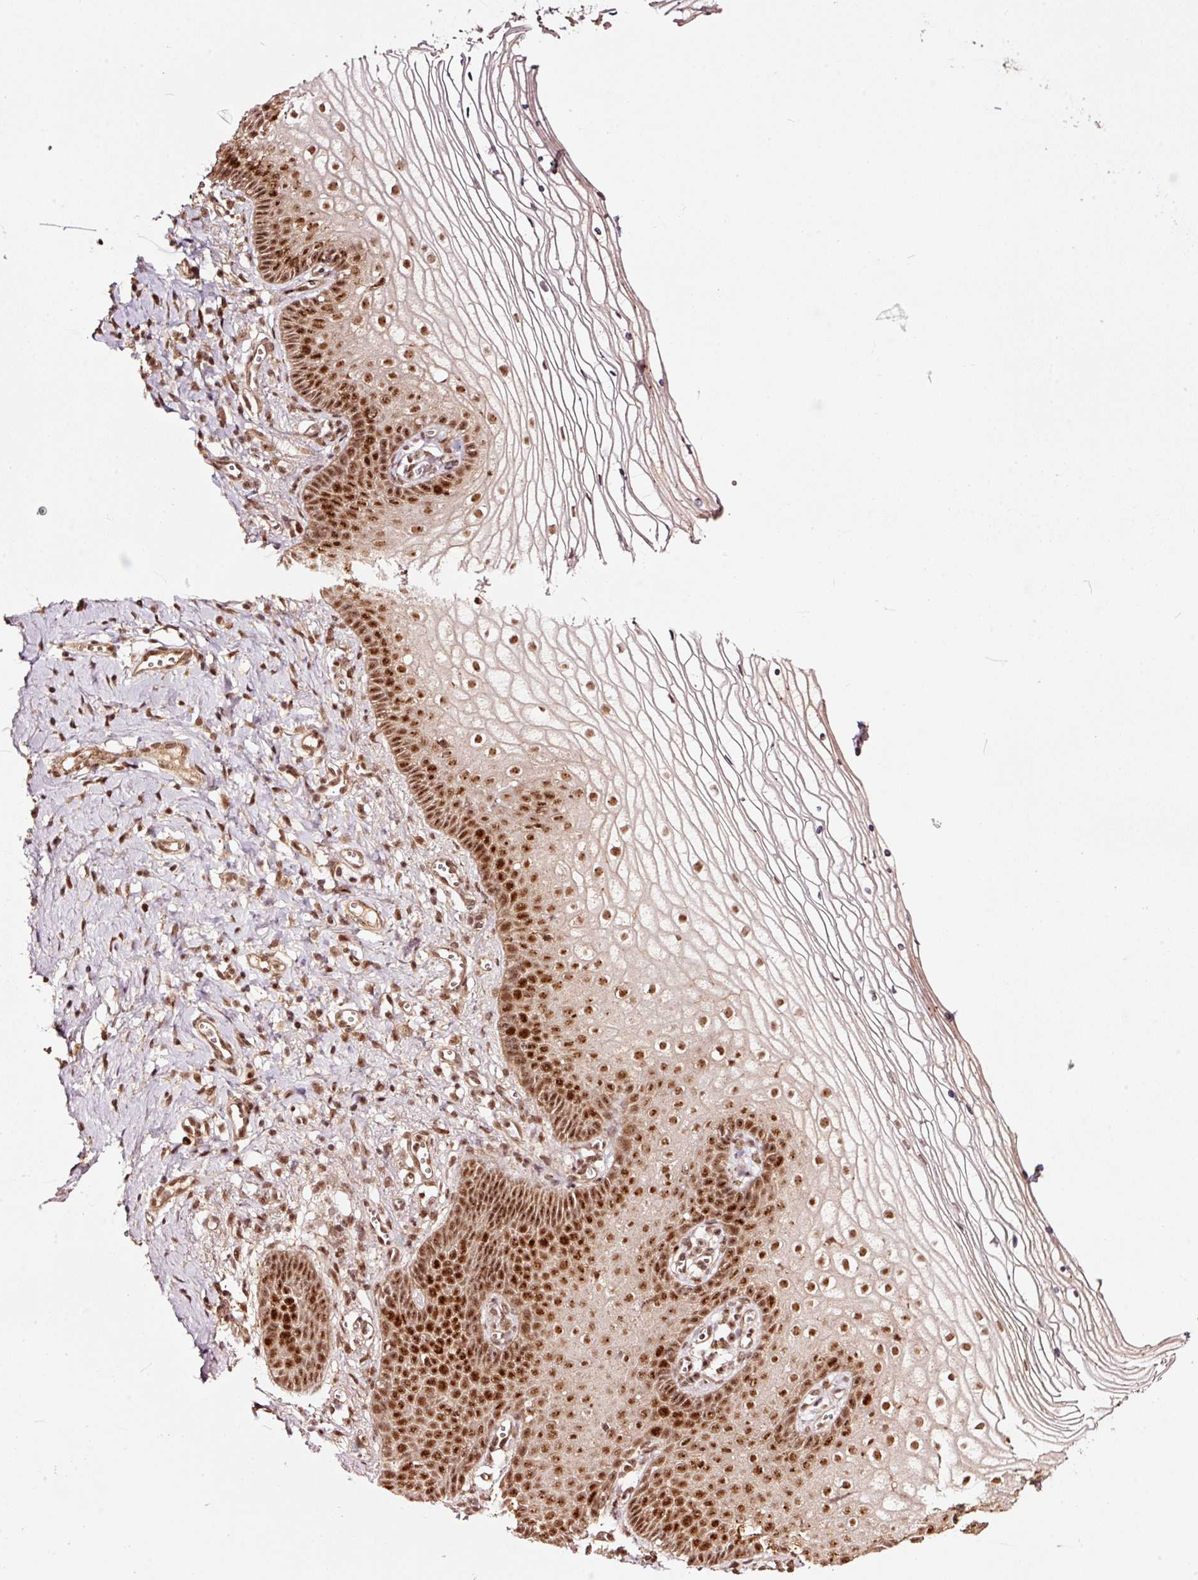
{"staining": {"intensity": "strong", "quantity": ">75%", "location": "nuclear"}, "tissue": "vagina", "cell_type": "Squamous epithelial cells", "image_type": "normal", "snomed": [{"axis": "morphology", "description": "Normal tissue, NOS"}, {"axis": "topography", "description": "Vagina"}], "caption": "Immunohistochemistry (IHC) of normal vagina reveals high levels of strong nuclear positivity in approximately >75% of squamous epithelial cells. The staining is performed using DAB (3,3'-diaminobenzidine) brown chromogen to label protein expression. The nuclei are counter-stained blue using hematoxylin.", "gene": "RFC4", "patient": {"sex": "female", "age": 56}}